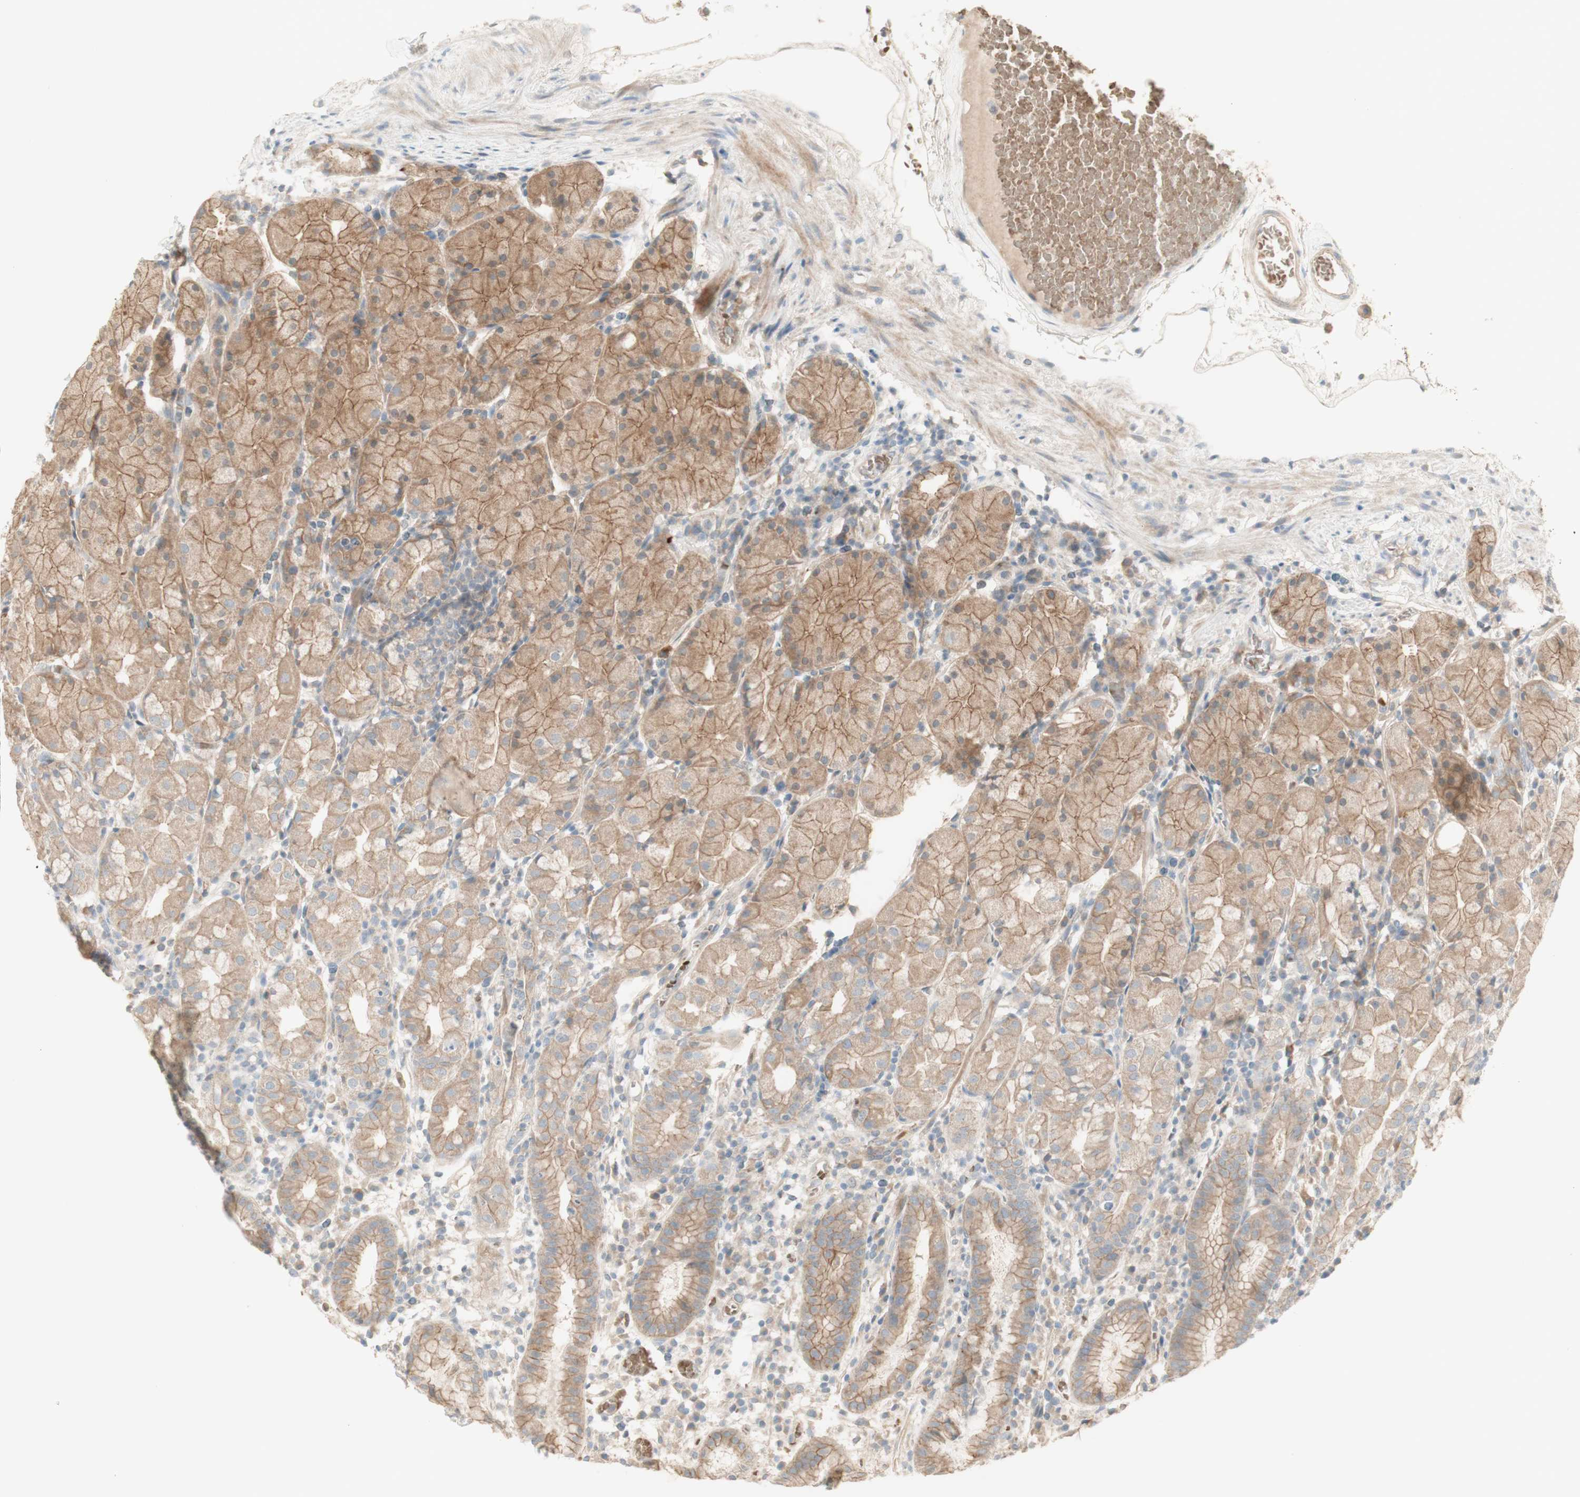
{"staining": {"intensity": "moderate", "quantity": ">75%", "location": "cytoplasmic/membranous"}, "tissue": "stomach", "cell_type": "Glandular cells", "image_type": "normal", "snomed": [{"axis": "morphology", "description": "Normal tissue, NOS"}, {"axis": "topography", "description": "Stomach"}, {"axis": "topography", "description": "Stomach, lower"}], "caption": "Stomach was stained to show a protein in brown. There is medium levels of moderate cytoplasmic/membranous expression in approximately >75% of glandular cells. (DAB (3,3'-diaminobenzidine) = brown stain, brightfield microscopy at high magnification).", "gene": "PTGER4", "patient": {"sex": "female", "age": 75}}